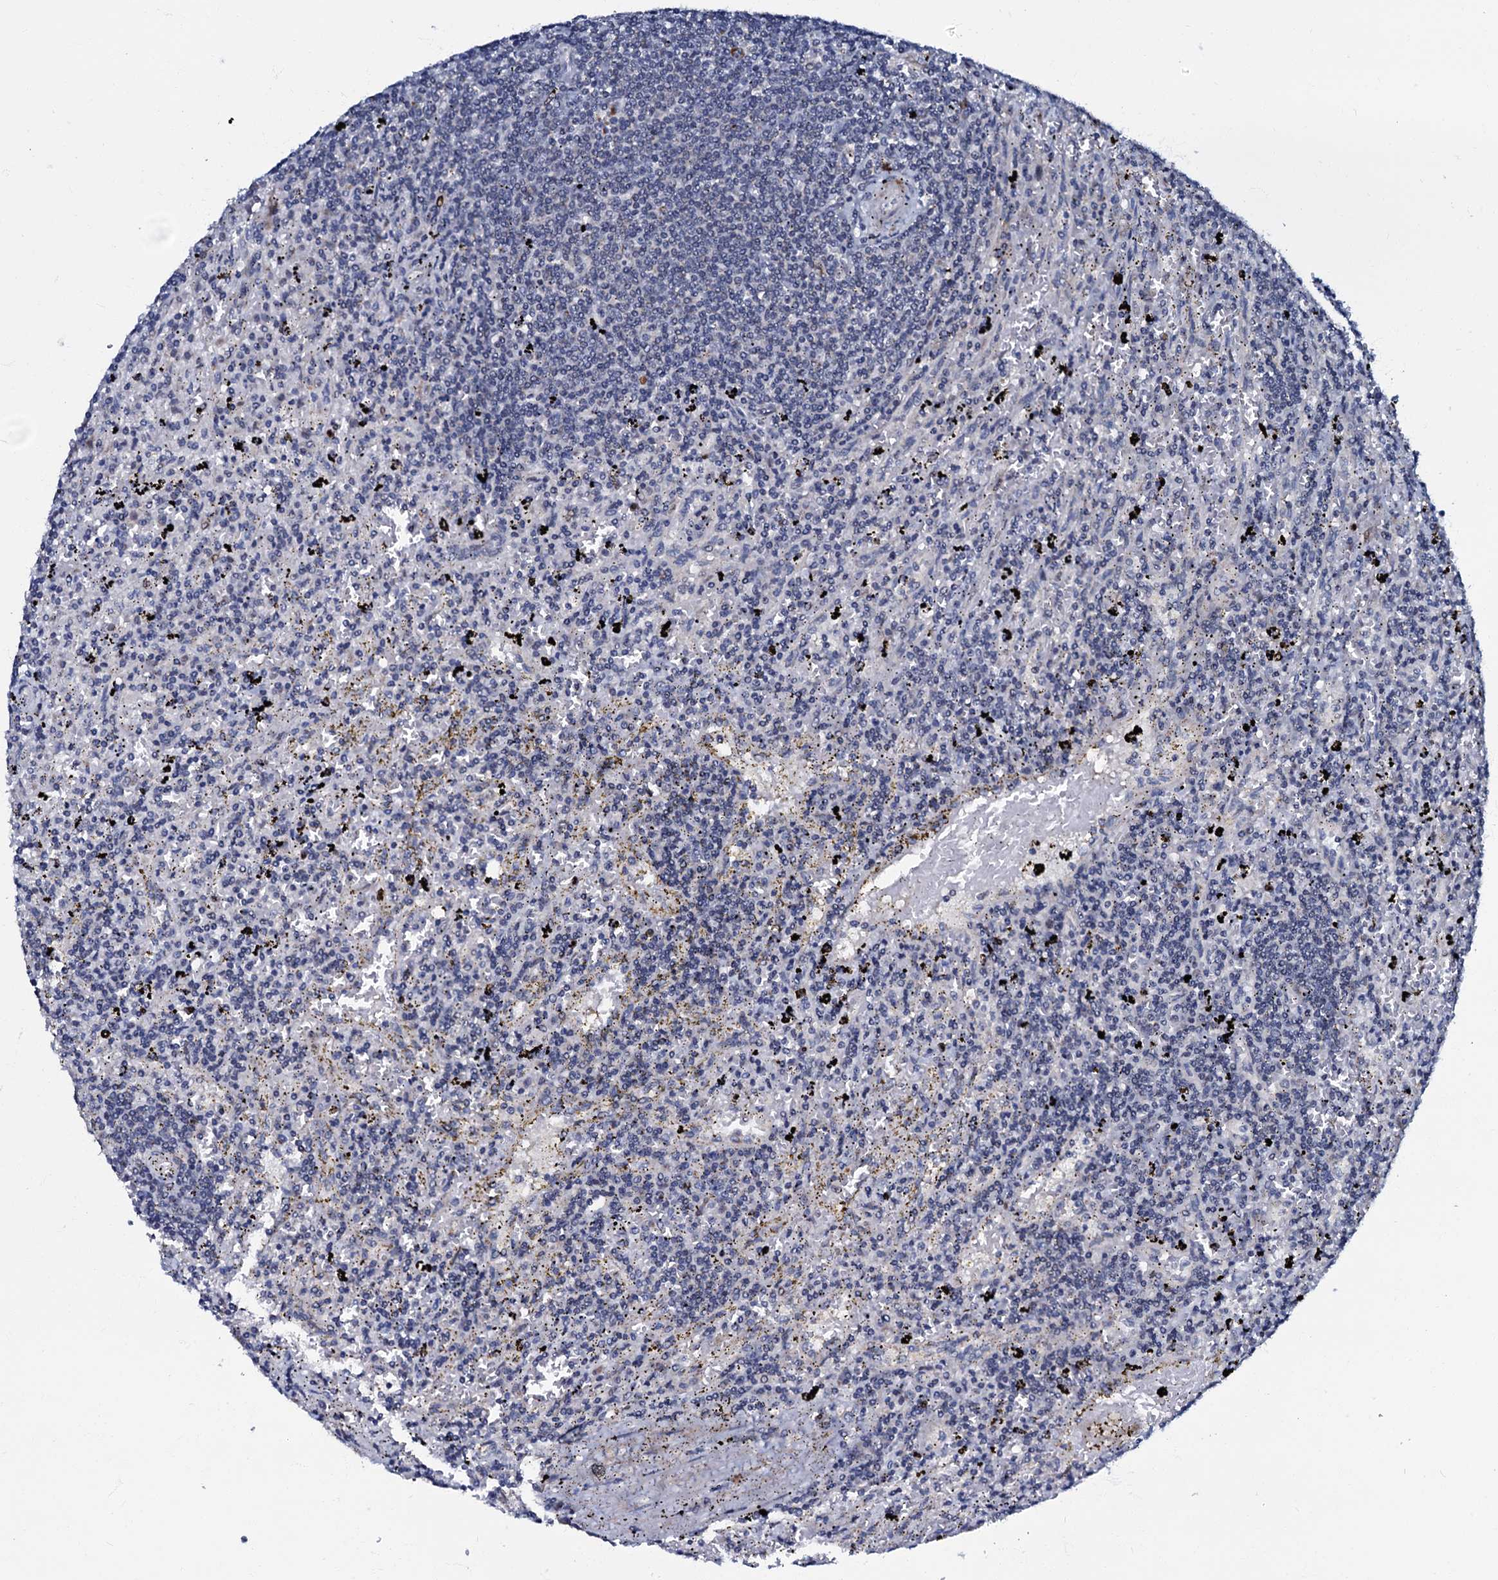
{"staining": {"intensity": "negative", "quantity": "none", "location": "none"}, "tissue": "lymphoma", "cell_type": "Tumor cells", "image_type": "cancer", "snomed": [{"axis": "morphology", "description": "Malignant lymphoma, non-Hodgkin's type, Low grade"}, {"axis": "topography", "description": "Spleen"}], "caption": "DAB immunohistochemical staining of human lymphoma demonstrates no significant expression in tumor cells.", "gene": "MRPL51", "patient": {"sex": "male", "age": 76}}